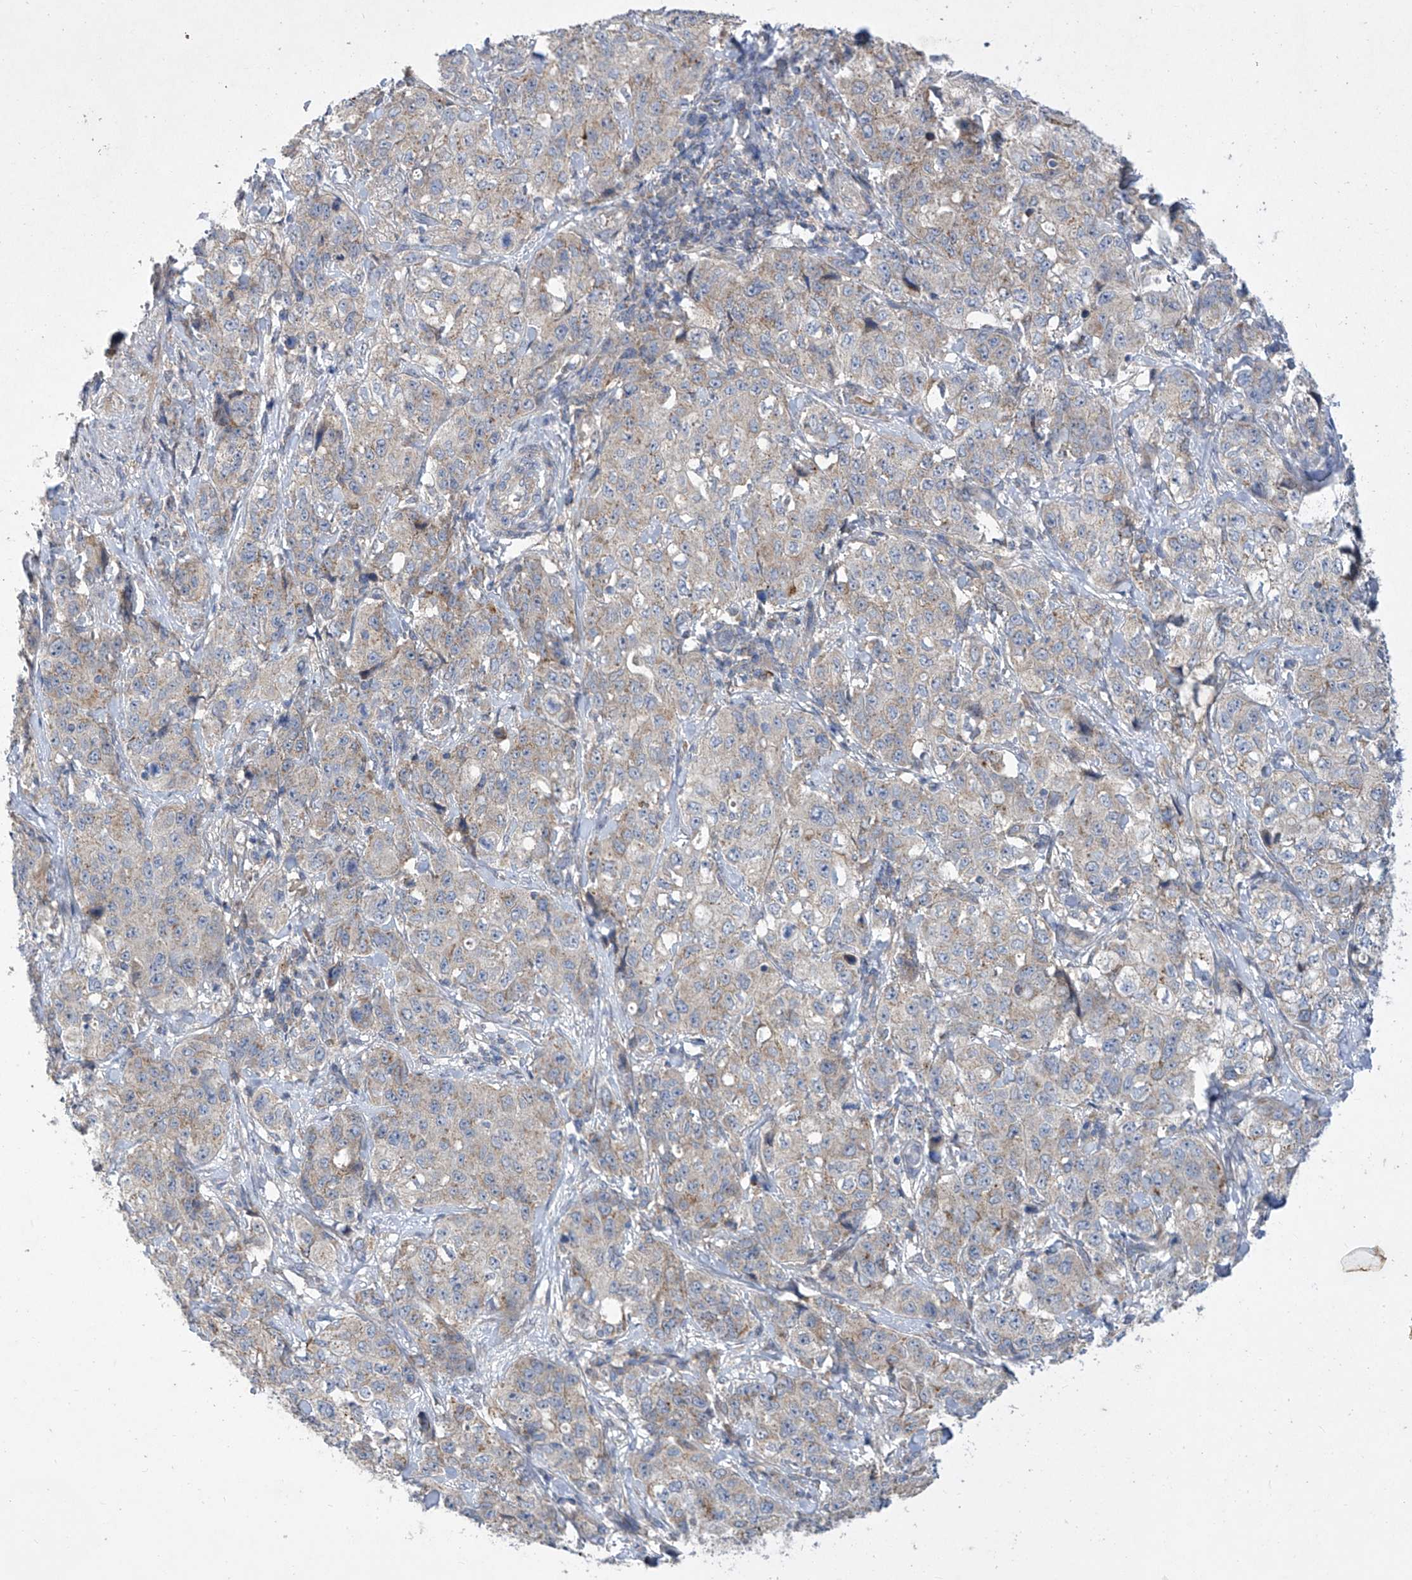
{"staining": {"intensity": "negative", "quantity": "none", "location": "none"}, "tissue": "stomach cancer", "cell_type": "Tumor cells", "image_type": "cancer", "snomed": [{"axis": "morphology", "description": "Adenocarcinoma, NOS"}, {"axis": "topography", "description": "Stomach"}], "caption": "Tumor cells are negative for brown protein staining in stomach cancer. (DAB immunohistochemistry with hematoxylin counter stain).", "gene": "COQ3", "patient": {"sex": "male", "age": 48}}